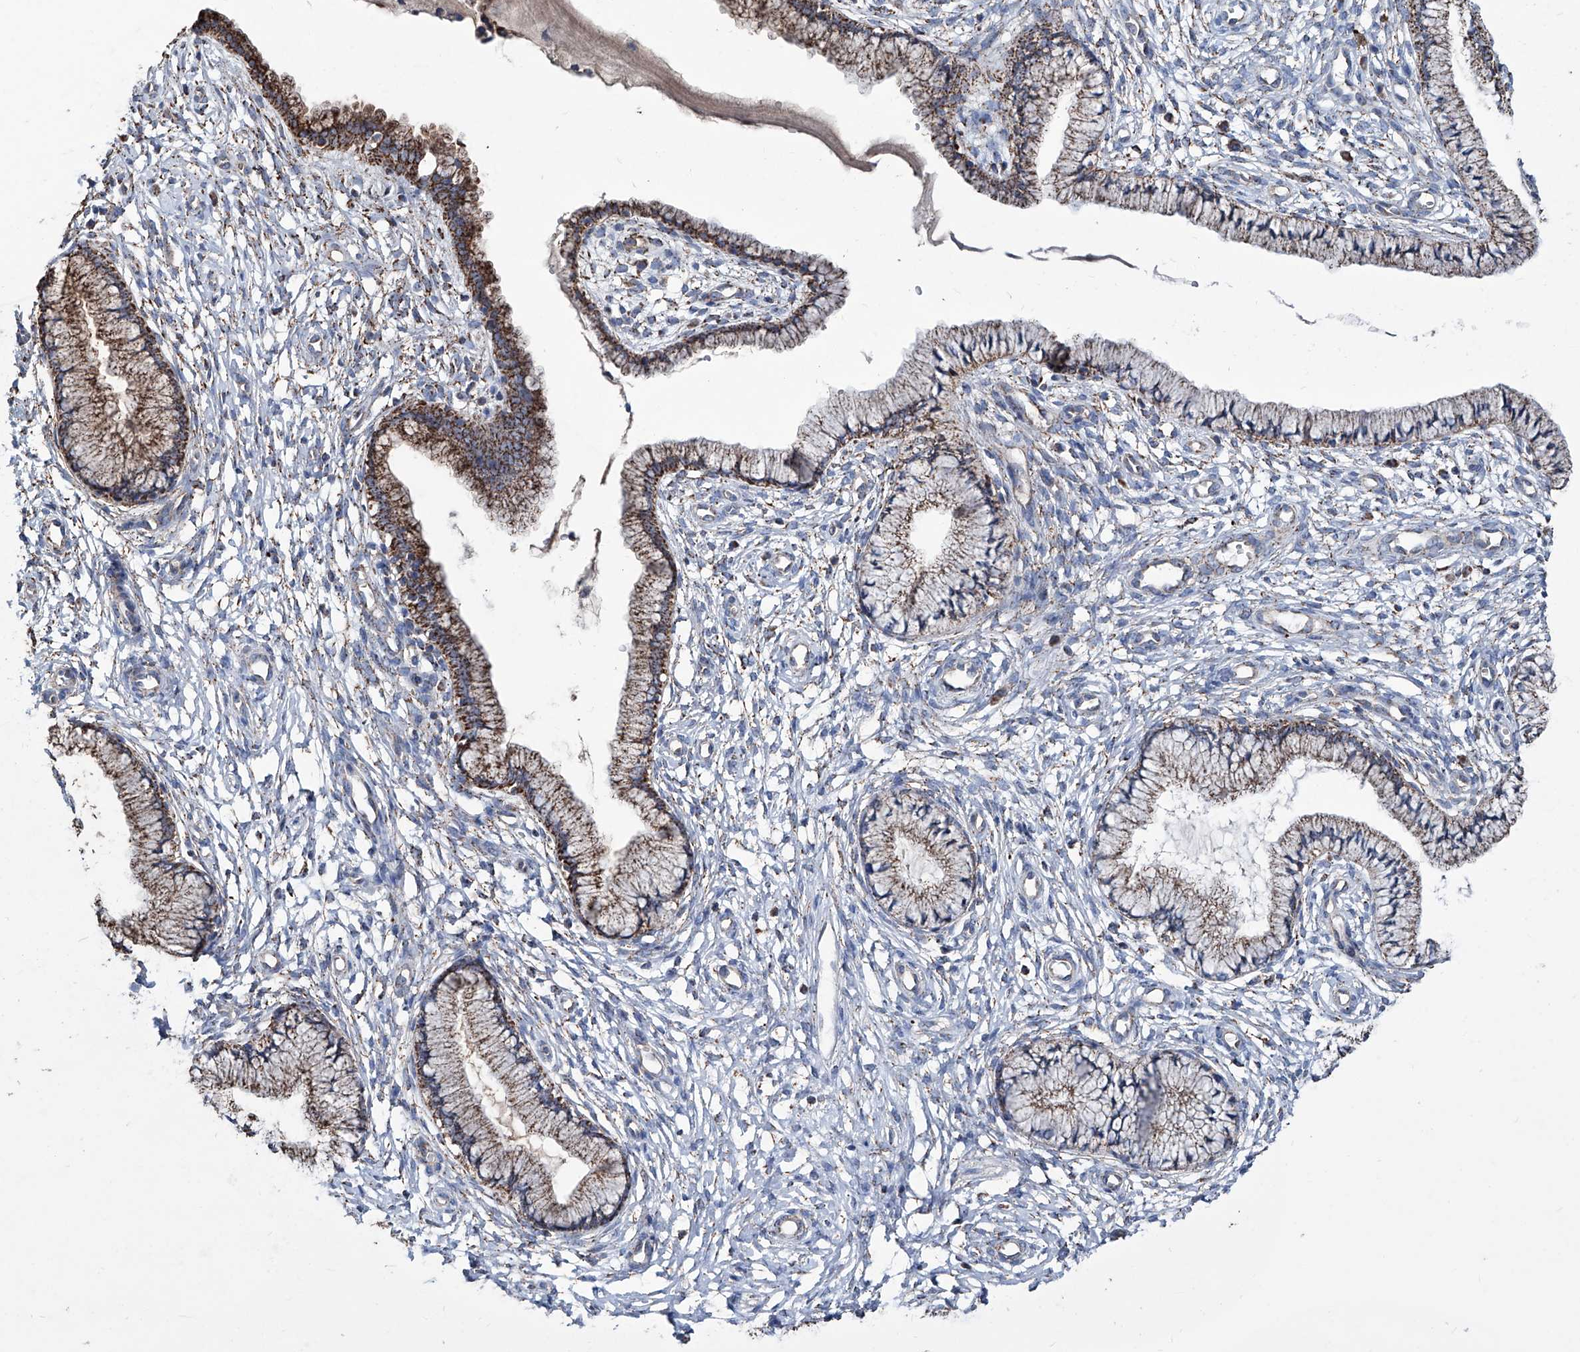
{"staining": {"intensity": "moderate", "quantity": ">75%", "location": "cytoplasmic/membranous"}, "tissue": "cervix", "cell_type": "Glandular cells", "image_type": "normal", "snomed": [{"axis": "morphology", "description": "Normal tissue, NOS"}, {"axis": "topography", "description": "Cervix"}], "caption": "Immunohistochemical staining of benign human cervix reveals medium levels of moderate cytoplasmic/membranous positivity in about >75% of glandular cells.", "gene": "NHS", "patient": {"sex": "female", "age": 36}}